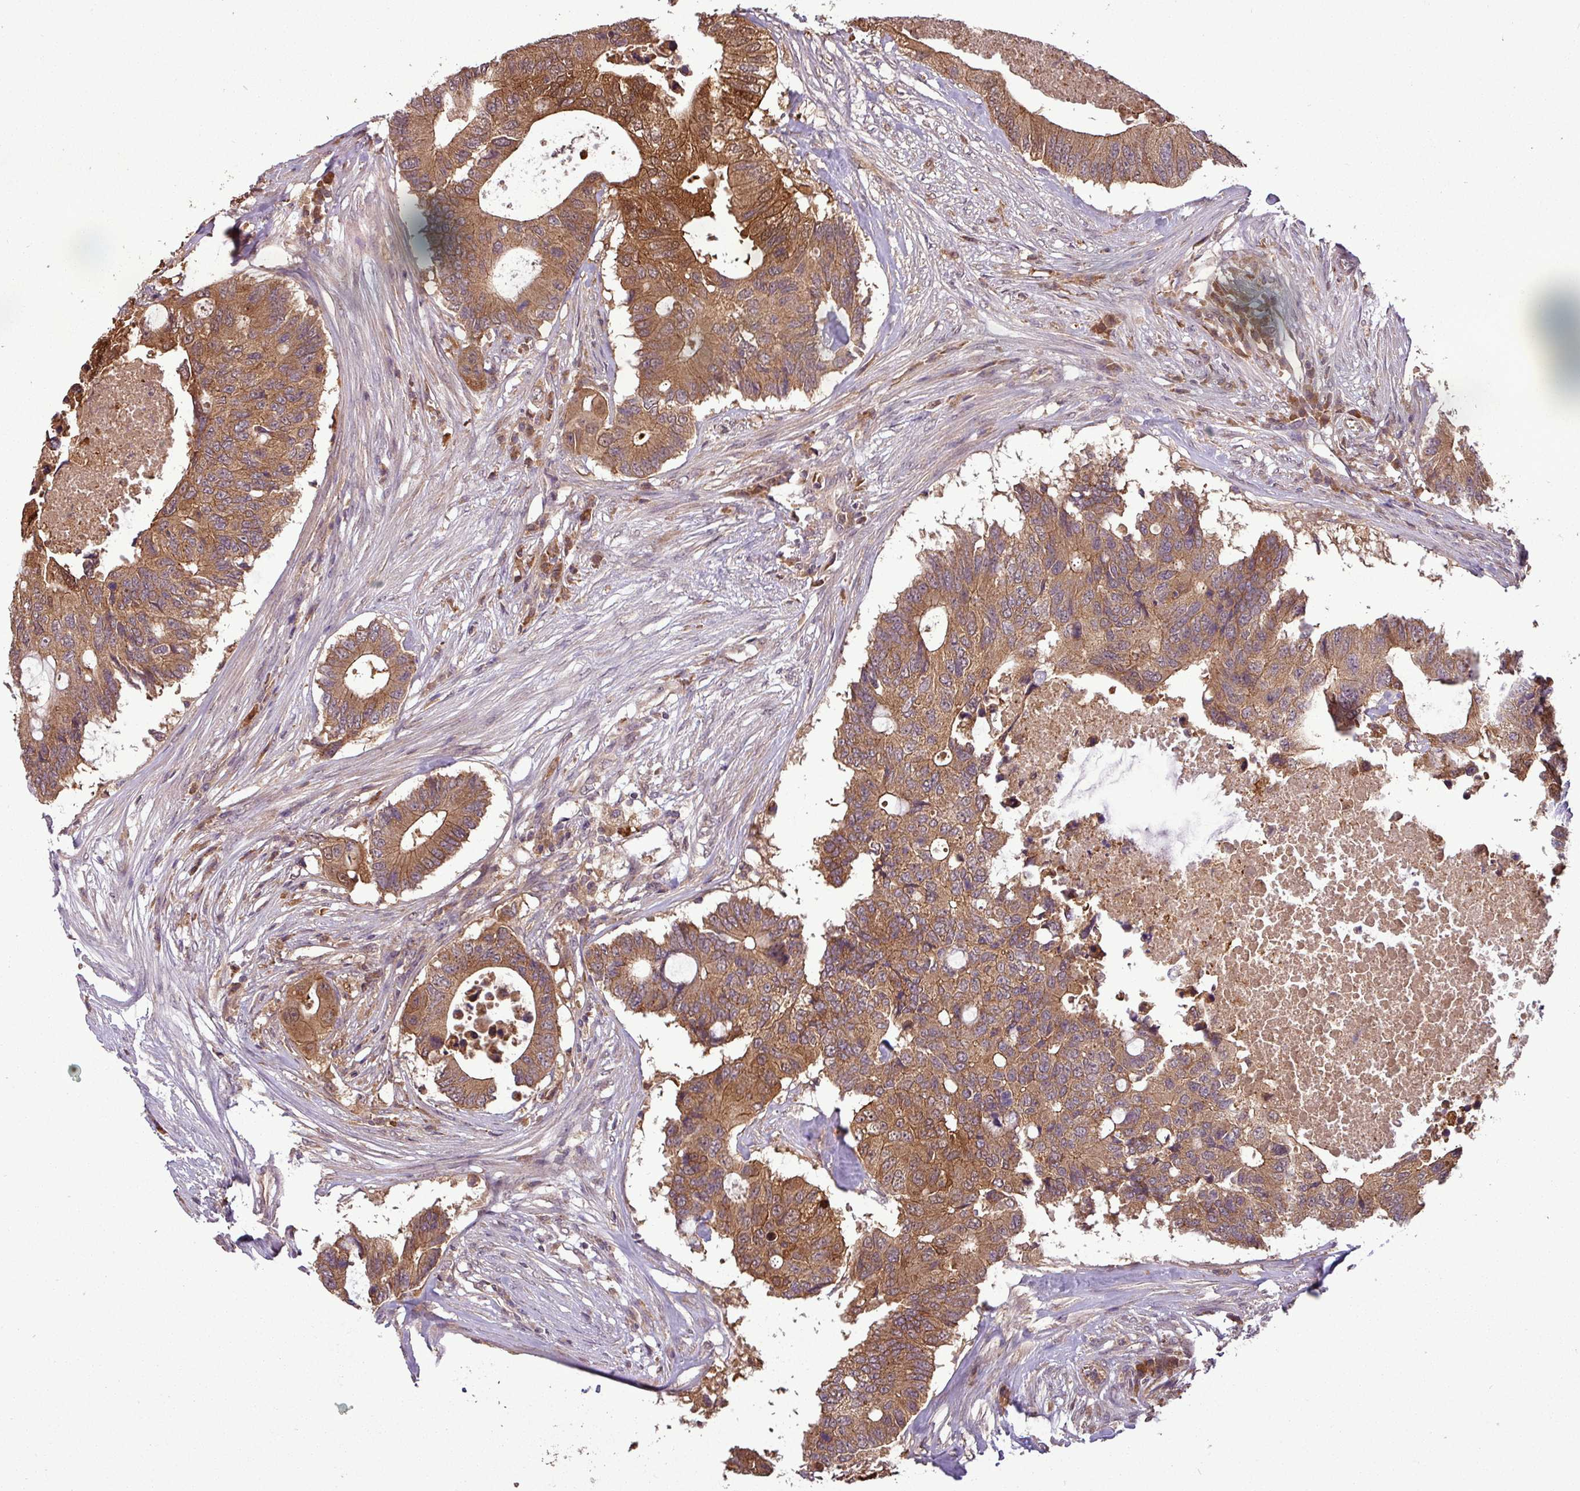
{"staining": {"intensity": "moderate", "quantity": ">75%", "location": "cytoplasmic/membranous"}, "tissue": "colorectal cancer", "cell_type": "Tumor cells", "image_type": "cancer", "snomed": [{"axis": "morphology", "description": "Adenocarcinoma, NOS"}, {"axis": "topography", "description": "Colon"}], "caption": "Immunohistochemical staining of colorectal adenocarcinoma demonstrates moderate cytoplasmic/membranous protein staining in approximately >75% of tumor cells.", "gene": "NT5C3A", "patient": {"sex": "male", "age": 71}}